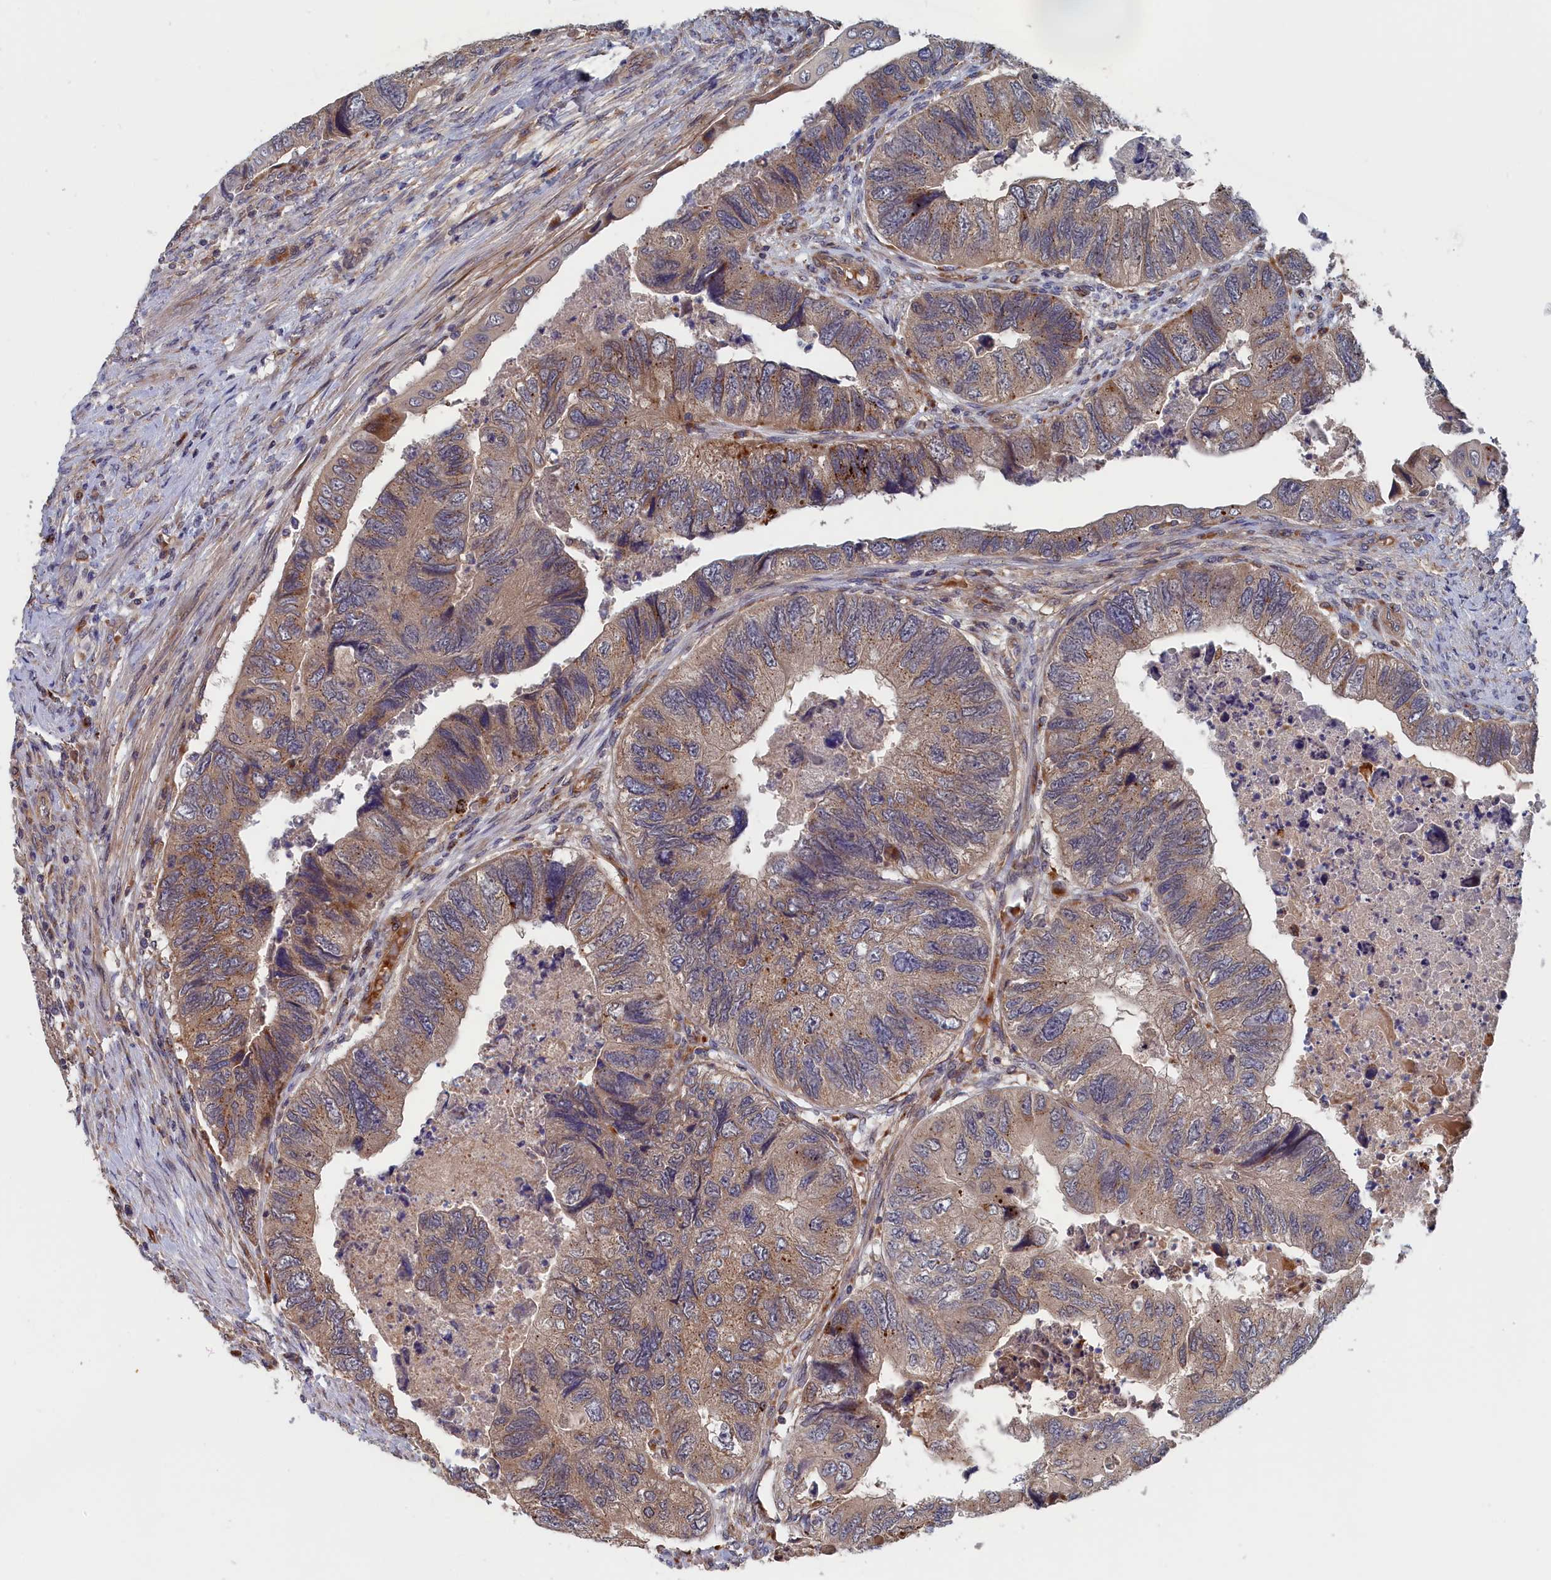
{"staining": {"intensity": "moderate", "quantity": "25%-75%", "location": "cytoplasmic/membranous"}, "tissue": "colorectal cancer", "cell_type": "Tumor cells", "image_type": "cancer", "snomed": [{"axis": "morphology", "description": "Adenocarcinoma, NOS"}, {"axis": "topography", "description": "Rectum"}], "caption": "This is a histology image of immunohistochemistry (IHC) staining of colorectal adenocarcinoma, which shows moderate staining in the cytoplasmic/membranous of tumor cells.", "gene": "TRAPPC2L", "patient": {"sex": "male", "age": 63}}